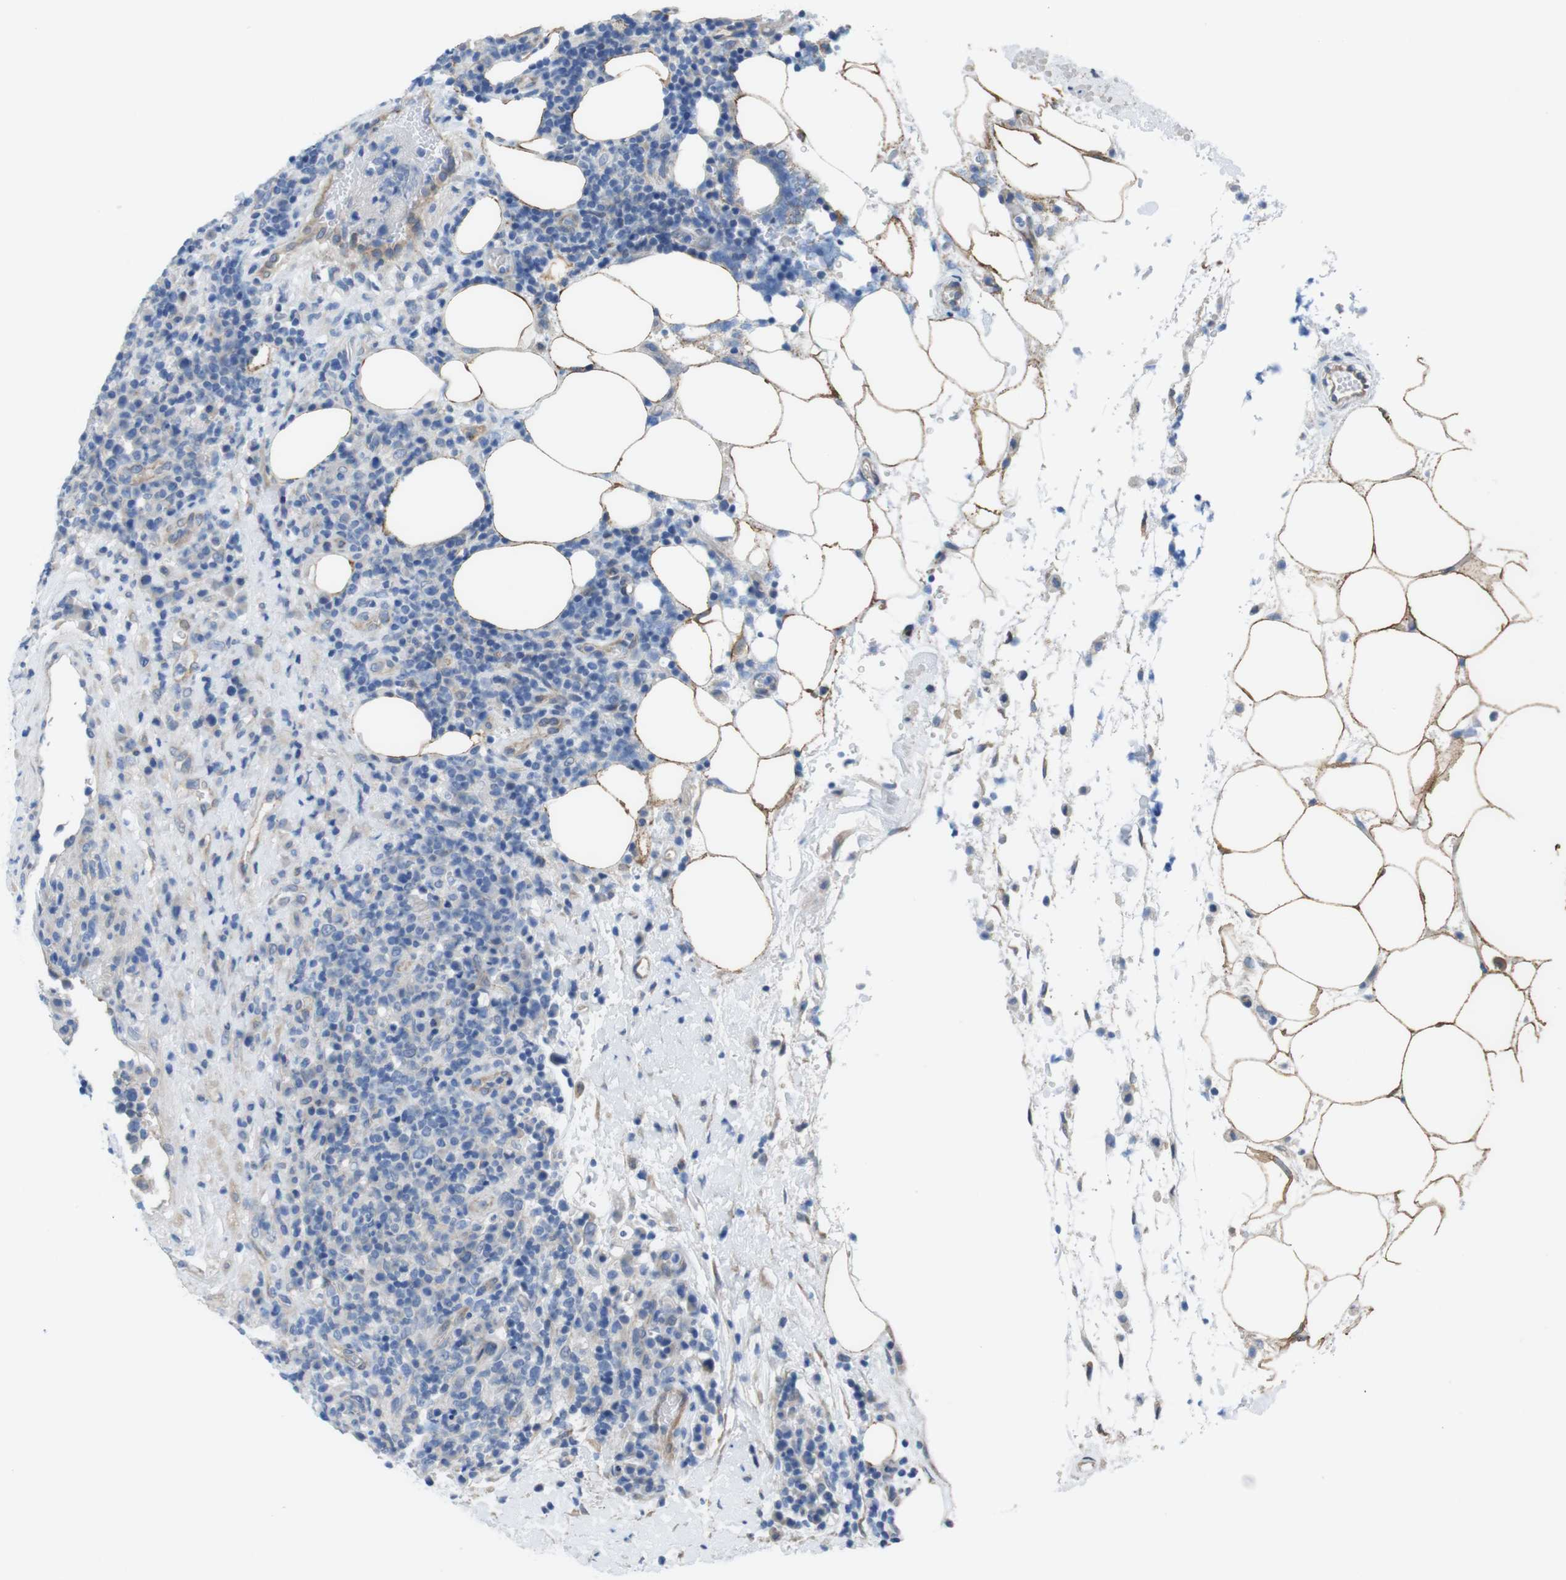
{"staining": {"intensity": "negative", "quantity": "none", "location": "none"}, "tissue": "lymphoma", "cell_type": "Tumor cells", "image_type": "cancer", "snomed": [{"axis": "morphology", "description": "Malignant lymphoma, non-Hodgkin's type, High grade"}, {"axis": "topography", "description": "Lymph node"}], "caption": "A photomicrograph of human lymphoma is negative for staining in tumor cells.", "gene": "CDH8", "patient": {"sex": "female", "age": 76}}